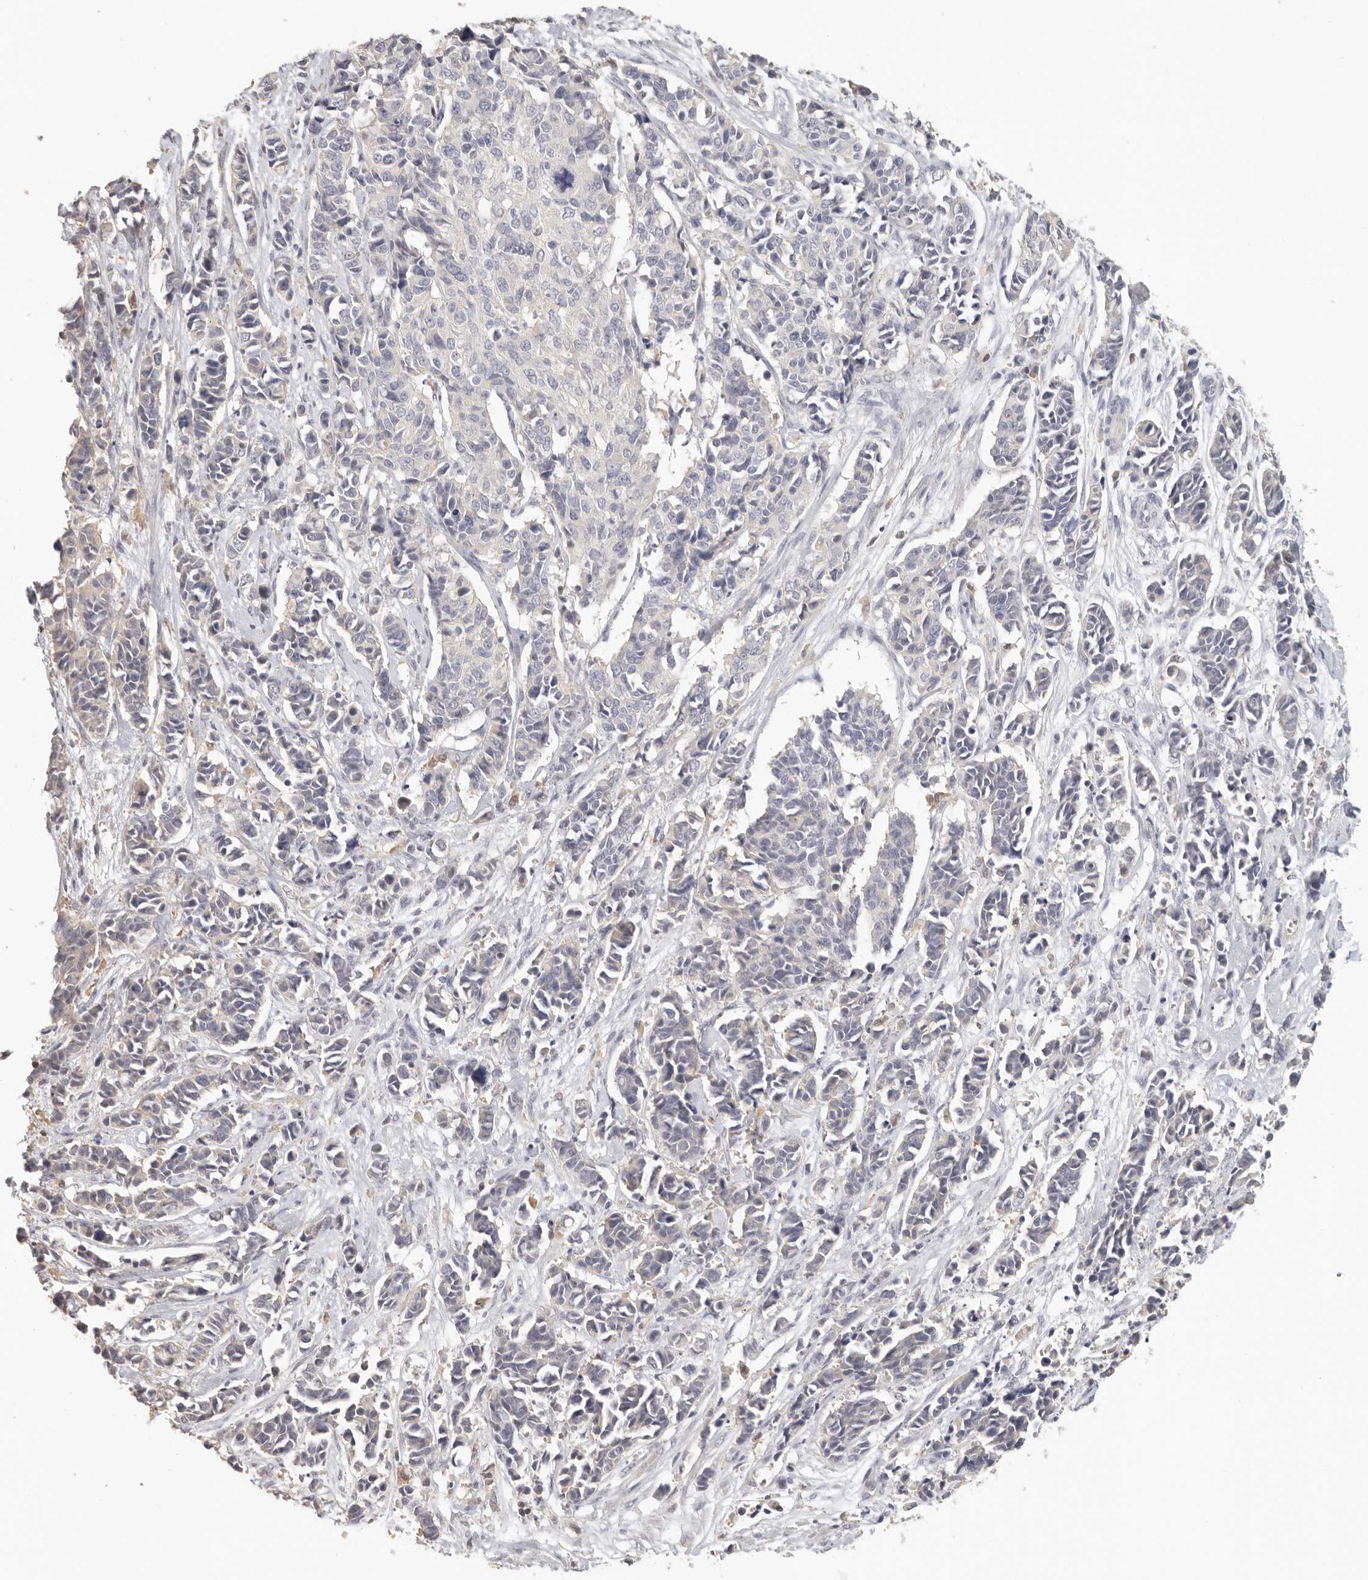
{"staining": {"intensity": "negative", "quantity": "none", "location": "none"}, "tissue": "cervical cancer", "cell_type": "Tumor cells", "image_type": "cancer", "snomed": [{"axis": "morphology", "description": "Normal tissue, NOS"}, {"axis": "morphology", "description": "Squamous cell carcinoma, NOS"}, {"axis": "topography", "description": "Cervix"}], "caption": "This image is of squamous cell carcinoma (cervical) stained with IHC to label a protein in brown with the nuclei are counter-stained blue. There is no expression in tumor cells.", "gene": "CSK", "patient": {"sex": "female", "age": 35}}